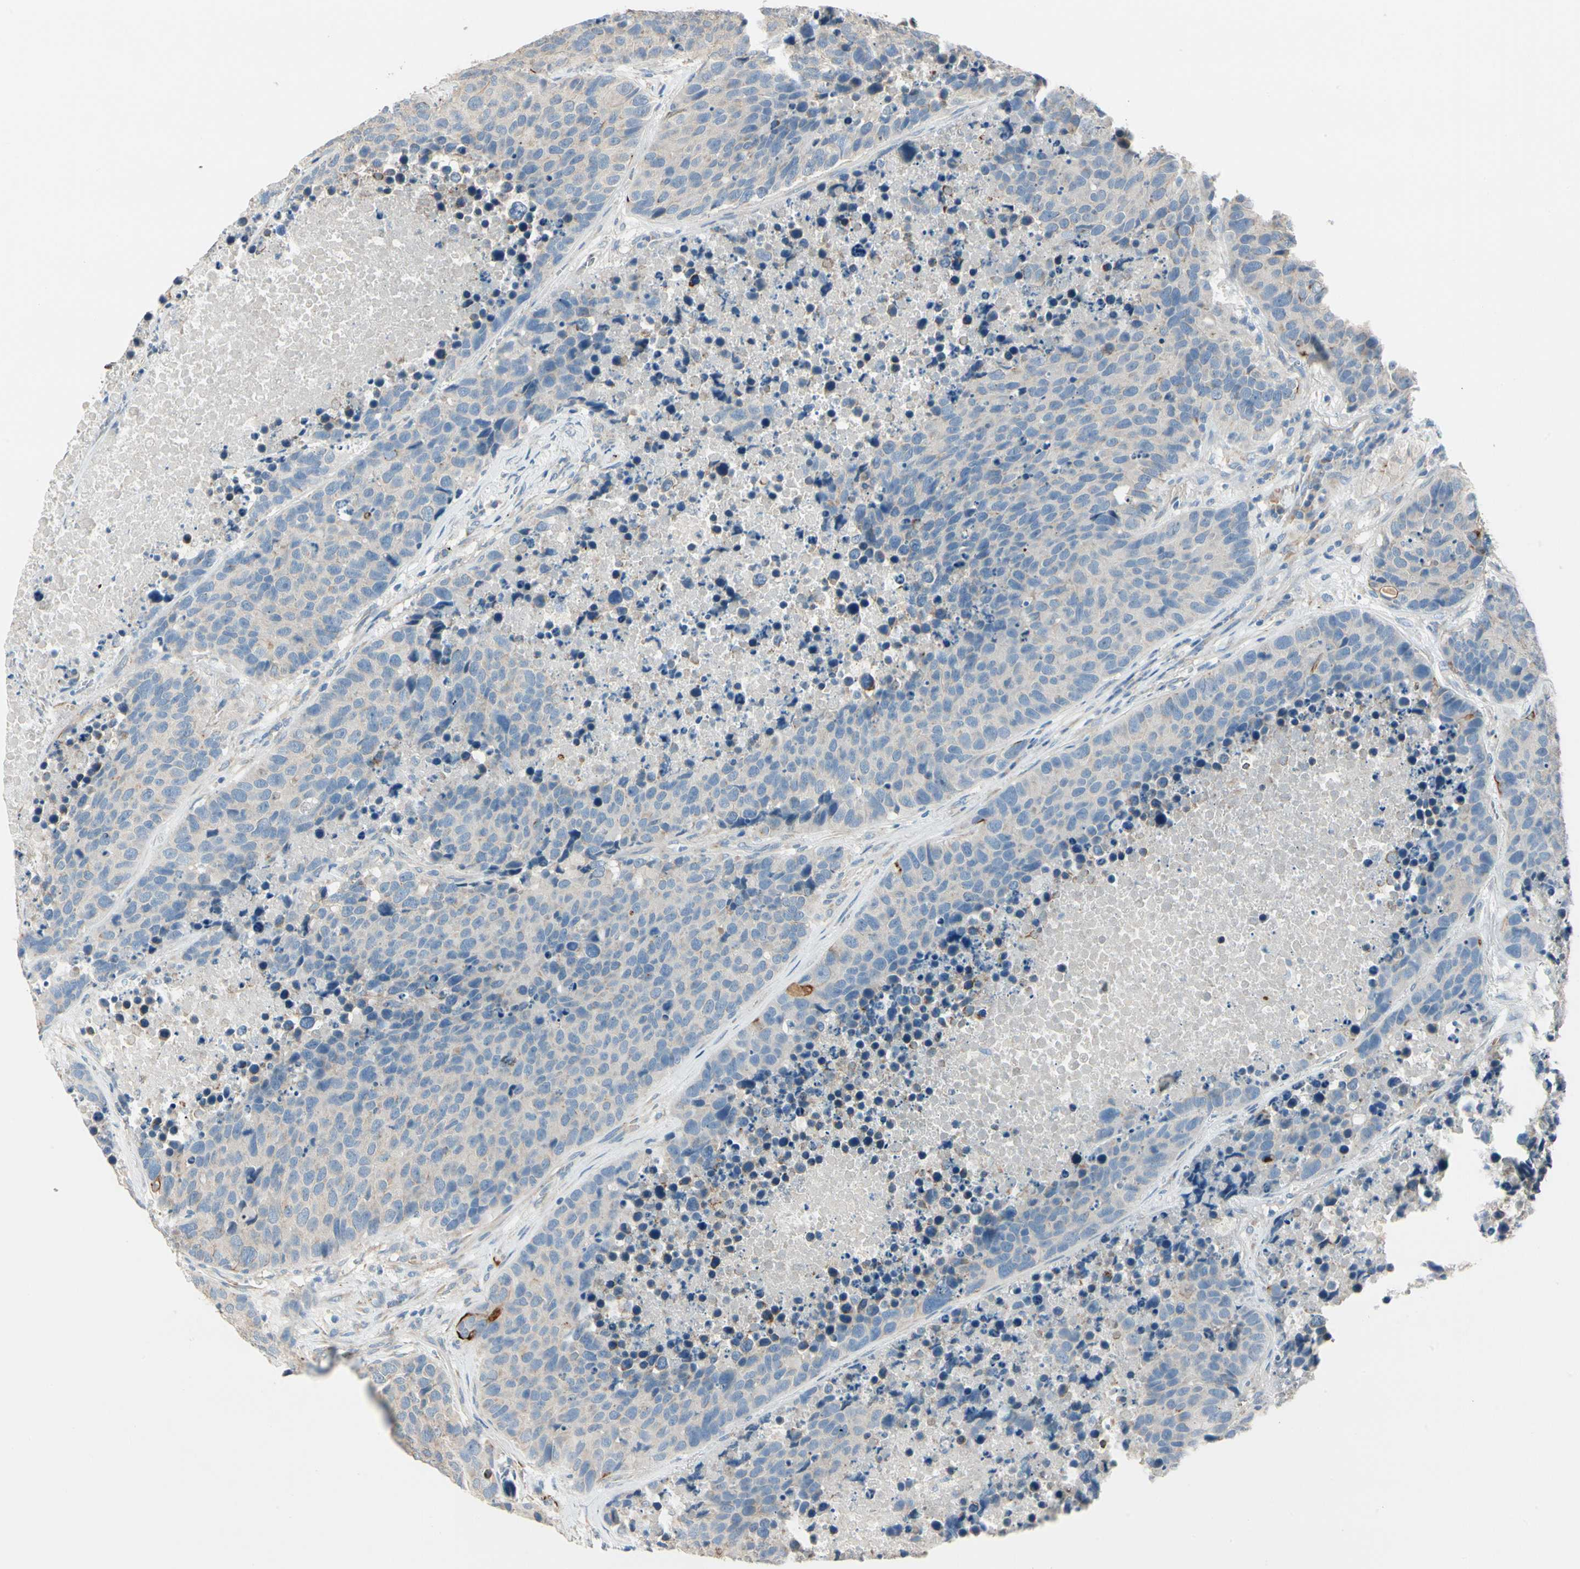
{"staining": {"intensity": "negative", "quantity": "none", "location": "none"}, "tissue": "carcinoid", "cell_type": "Tumor cells", "image_type": "cancer", "snomed": [{"axis": "morphology", "description": "Carcinoid, malignant, NOS"}, {"axis": "topography", "description": "Lung"}], "caption": "IHC micrograph of human malignant carcinoid stained for a protein (brown), which displays no positivity in tumor cells.", "gene": "DUSP12", "patient": {"sex": "male", "age": 60}}